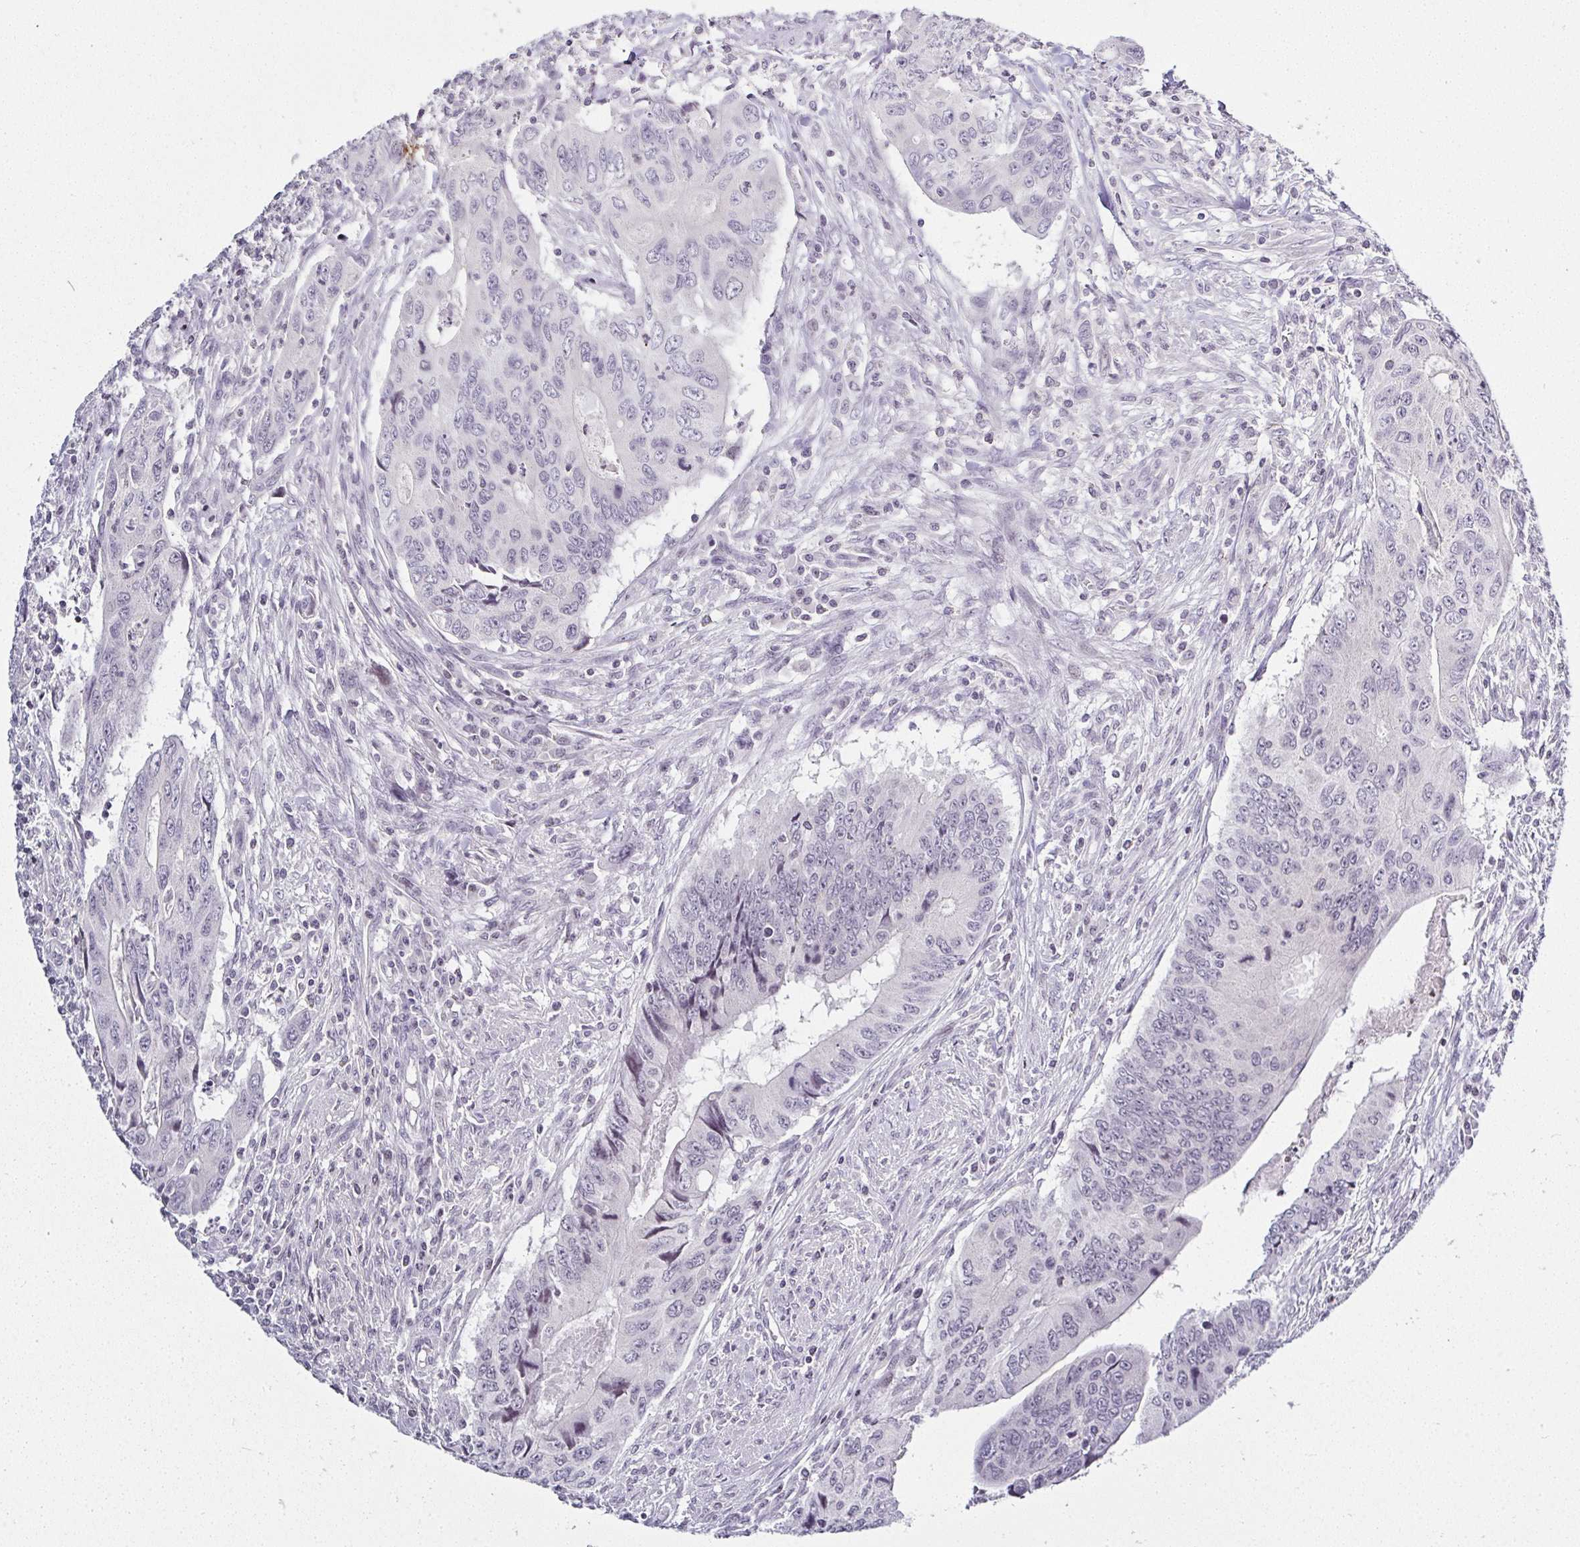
{"staining": {"intensity": "negative", "quantity": "none", "location": "none"}, "tissue": "colorectal cancer", "cell_type": "Tumor cells", "image_type": "cancer", "snomed": [{"axis": "morphology", "description": "Adenocarcinoma, NOS"}, {"axis": "topography", "description": "Colon"}], "caption": "Immunohistochemistry of human colorectal cancer (adenocarcinoma) demonstrates no expression in tumor cells. (Immunohistochemistry (ihc), brightfield microscopy, high magnification).", "gene": "SERPINB3", "patient": {"sex": "male", "age": 53}}